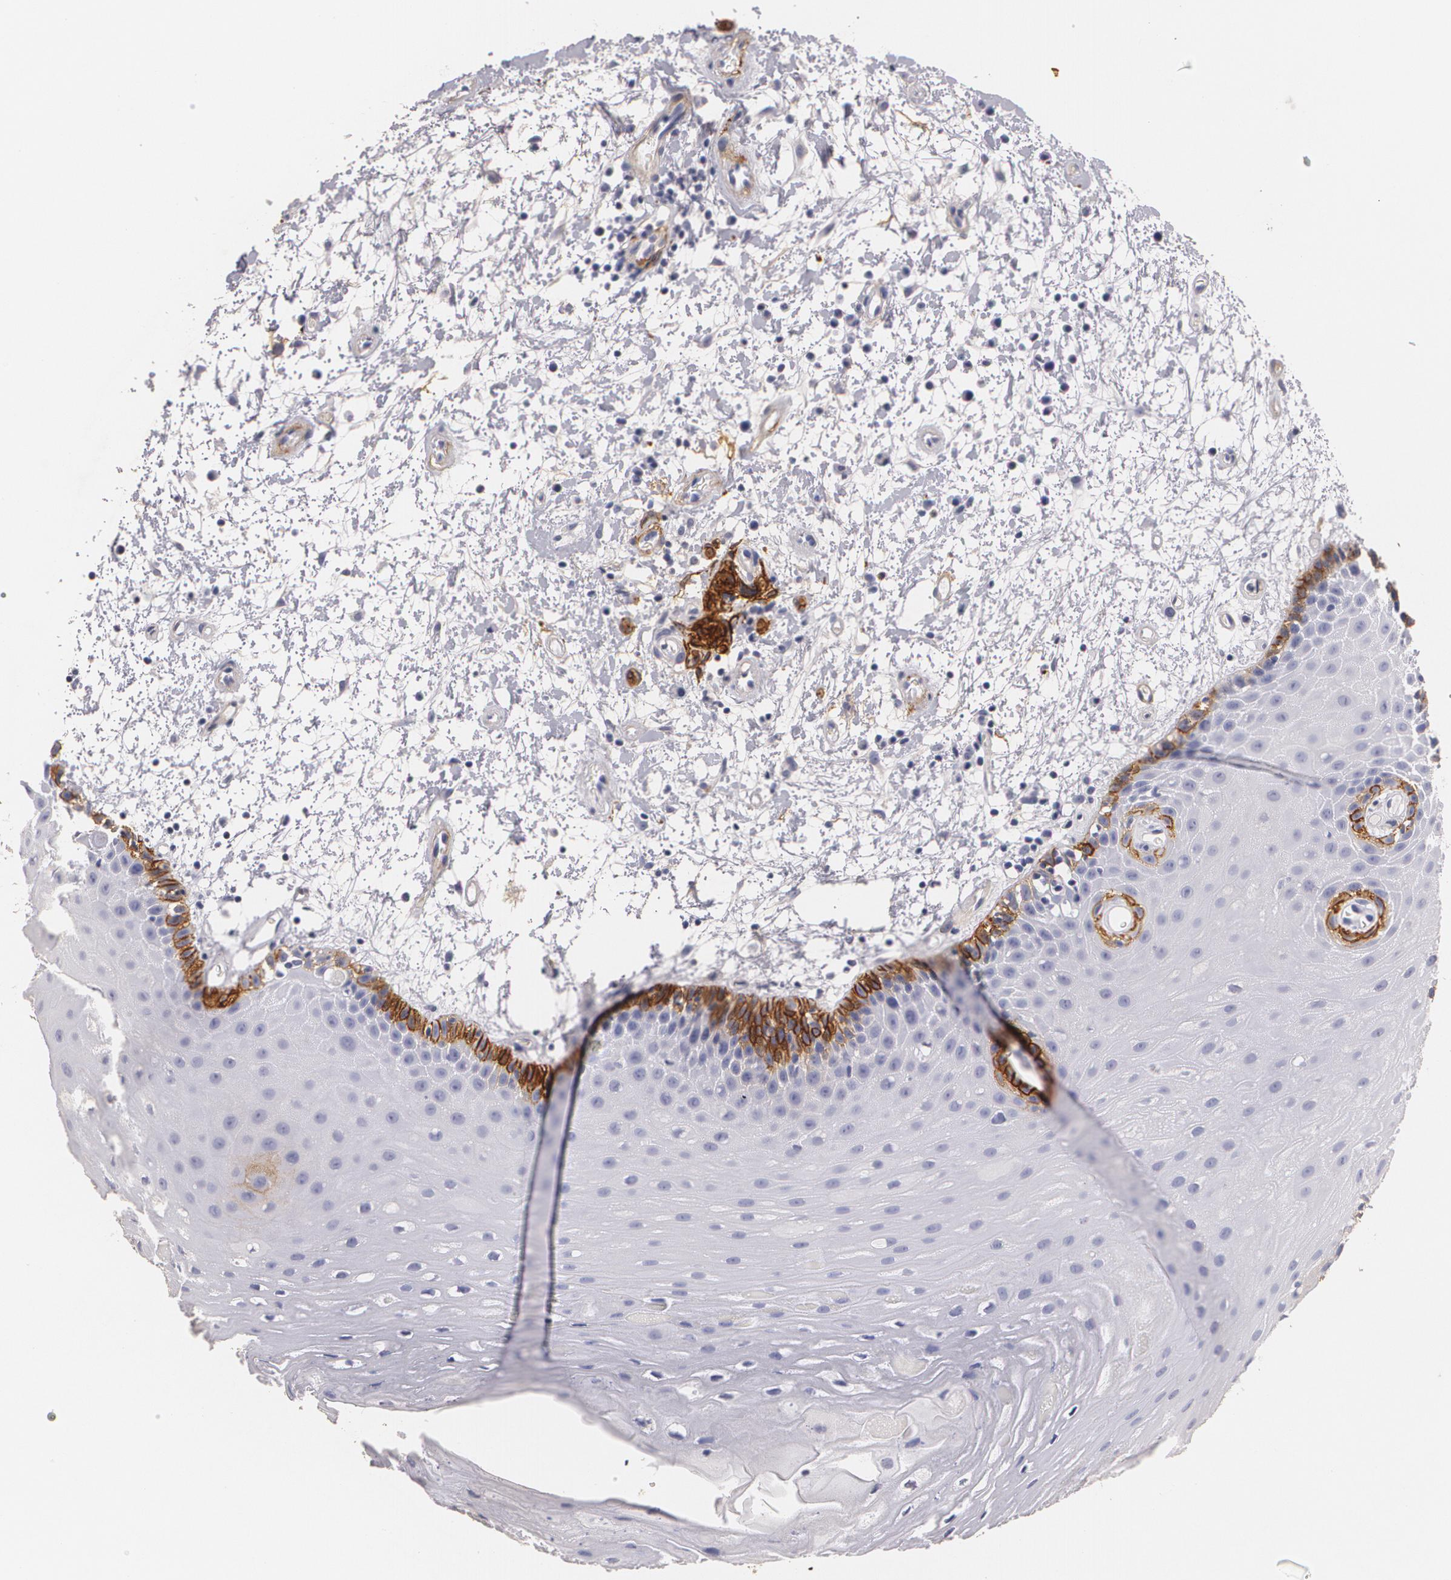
{"staining": {"intensity": "moderate", "quantity": "<25%", "location": "cytoplasmic/membranous"}, "tissue": "oral mucosa", "cell_type": "Squamous epithelial cells", "image_type": "normal", "snomed": [{"axis": "morphology", "description": "Normal tissue, NOS"}, {"axis": "topography", "description": "Oral tissue"}], "caption": "High-magnification brightfield microscopy of unremarkable oral mucosa stained with DAB (3,3'-diaminobenzidine) (brown) and counterstained with hematoxylin (blue). squamous epithelial cells exhibit moderate cytoplasmic/membranous positivity is present in about<25% of cells.", "gene": "NGFR", "patient": {"sex": "female", "age": 79}}